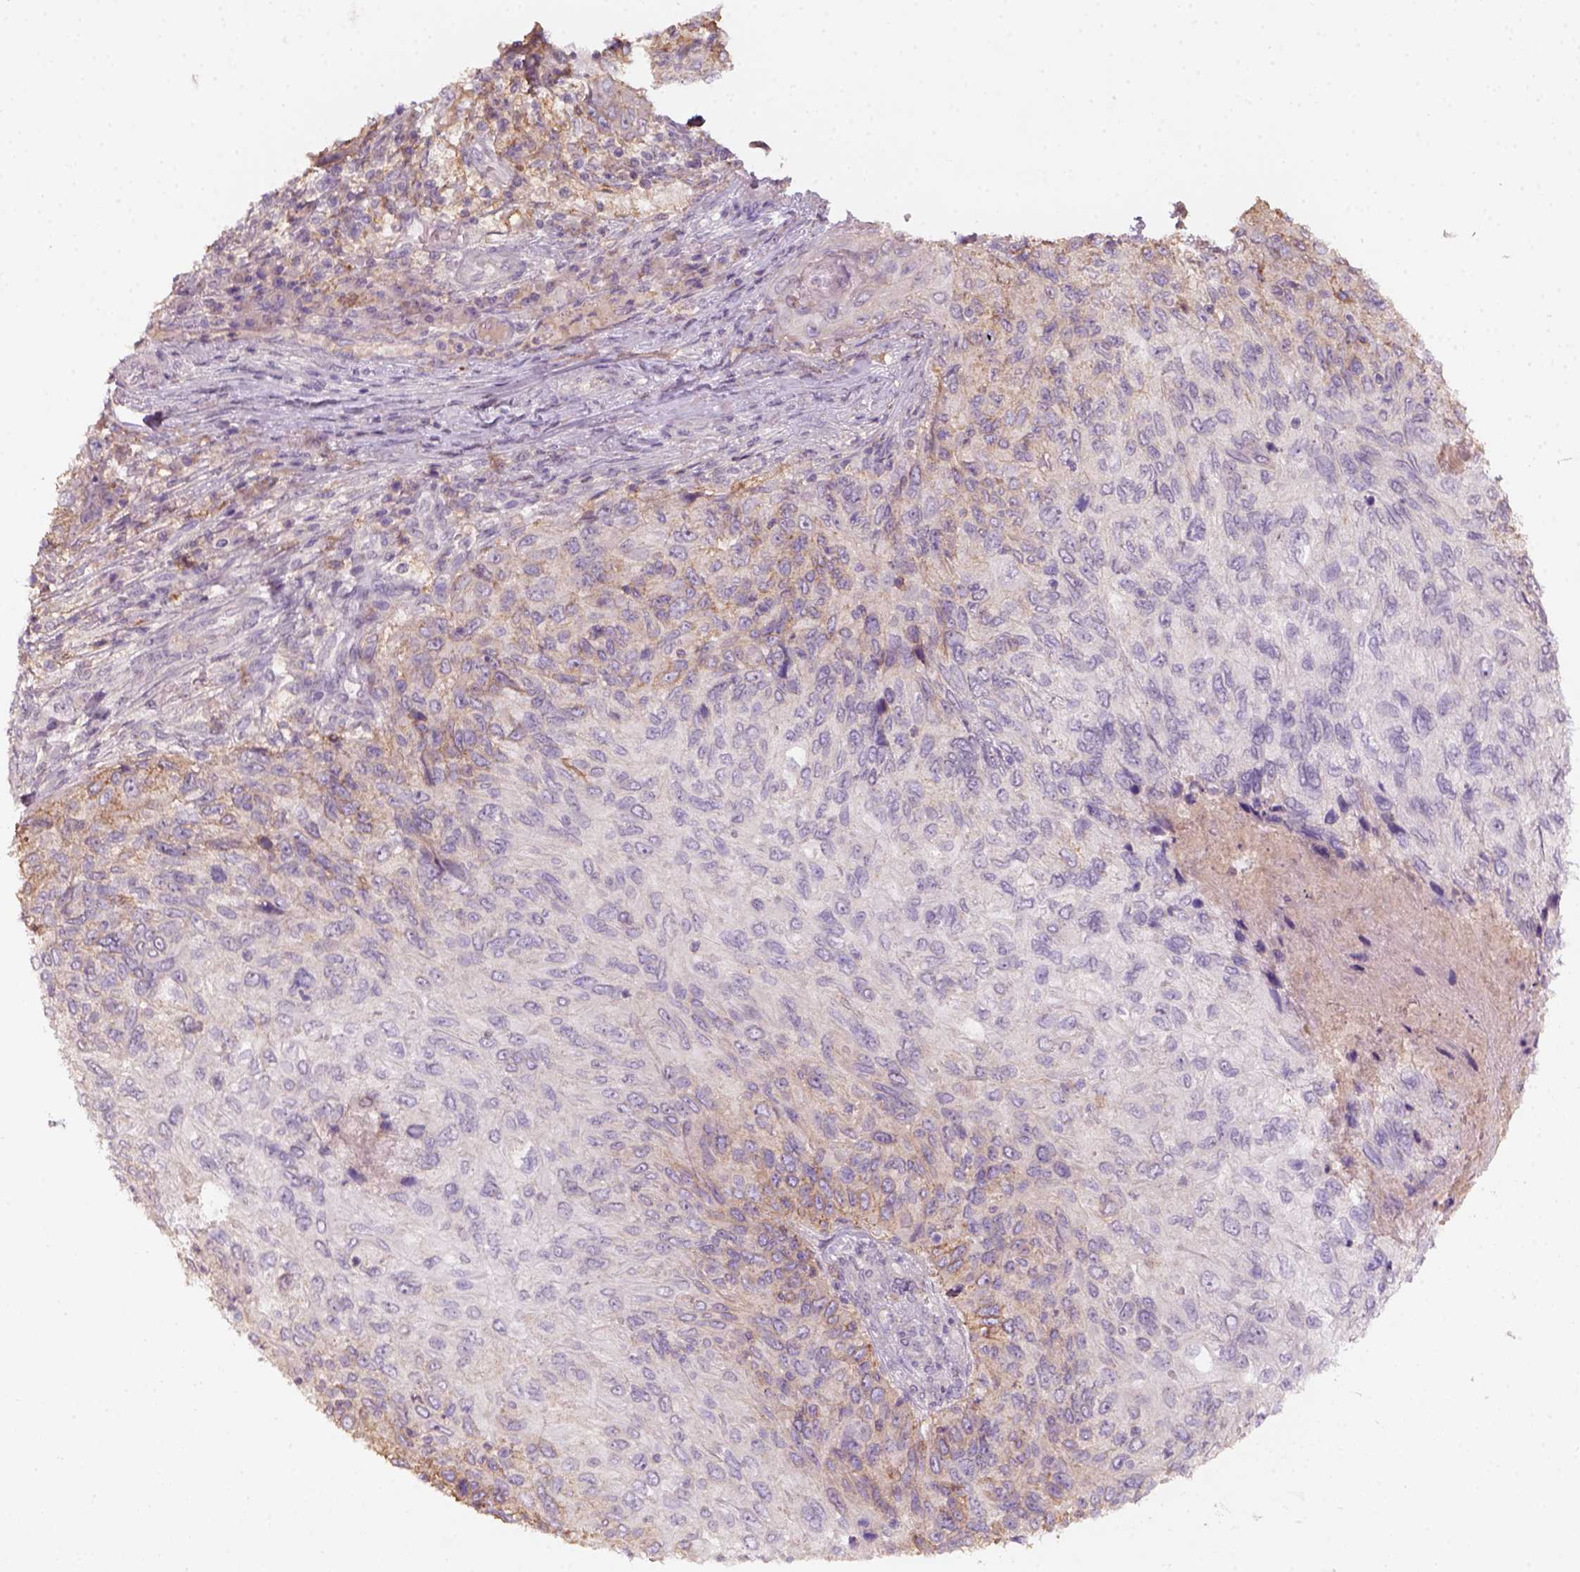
{"staining": {"intensity": "weak", "quantity": "25%-75%", "location": "cytoplasmic/membranous"}, "tissue": "skin cancer", "cell_type": "Tumor cells", "image_type": "cancer", "snomed": [{"axis": "morphology", "description": "Squamous cell carcinoma, NOS"}, {"axis": "topography", "description": "Skin"}], "caption": "This is an image of immunohistochemistry staining of skin squamous cell carcinoma, which shows weak expression in the cytoplasmic/membranous of tumor cells.", "gene": "AQP9", "patient": {"sex": "male", "age": 92}}